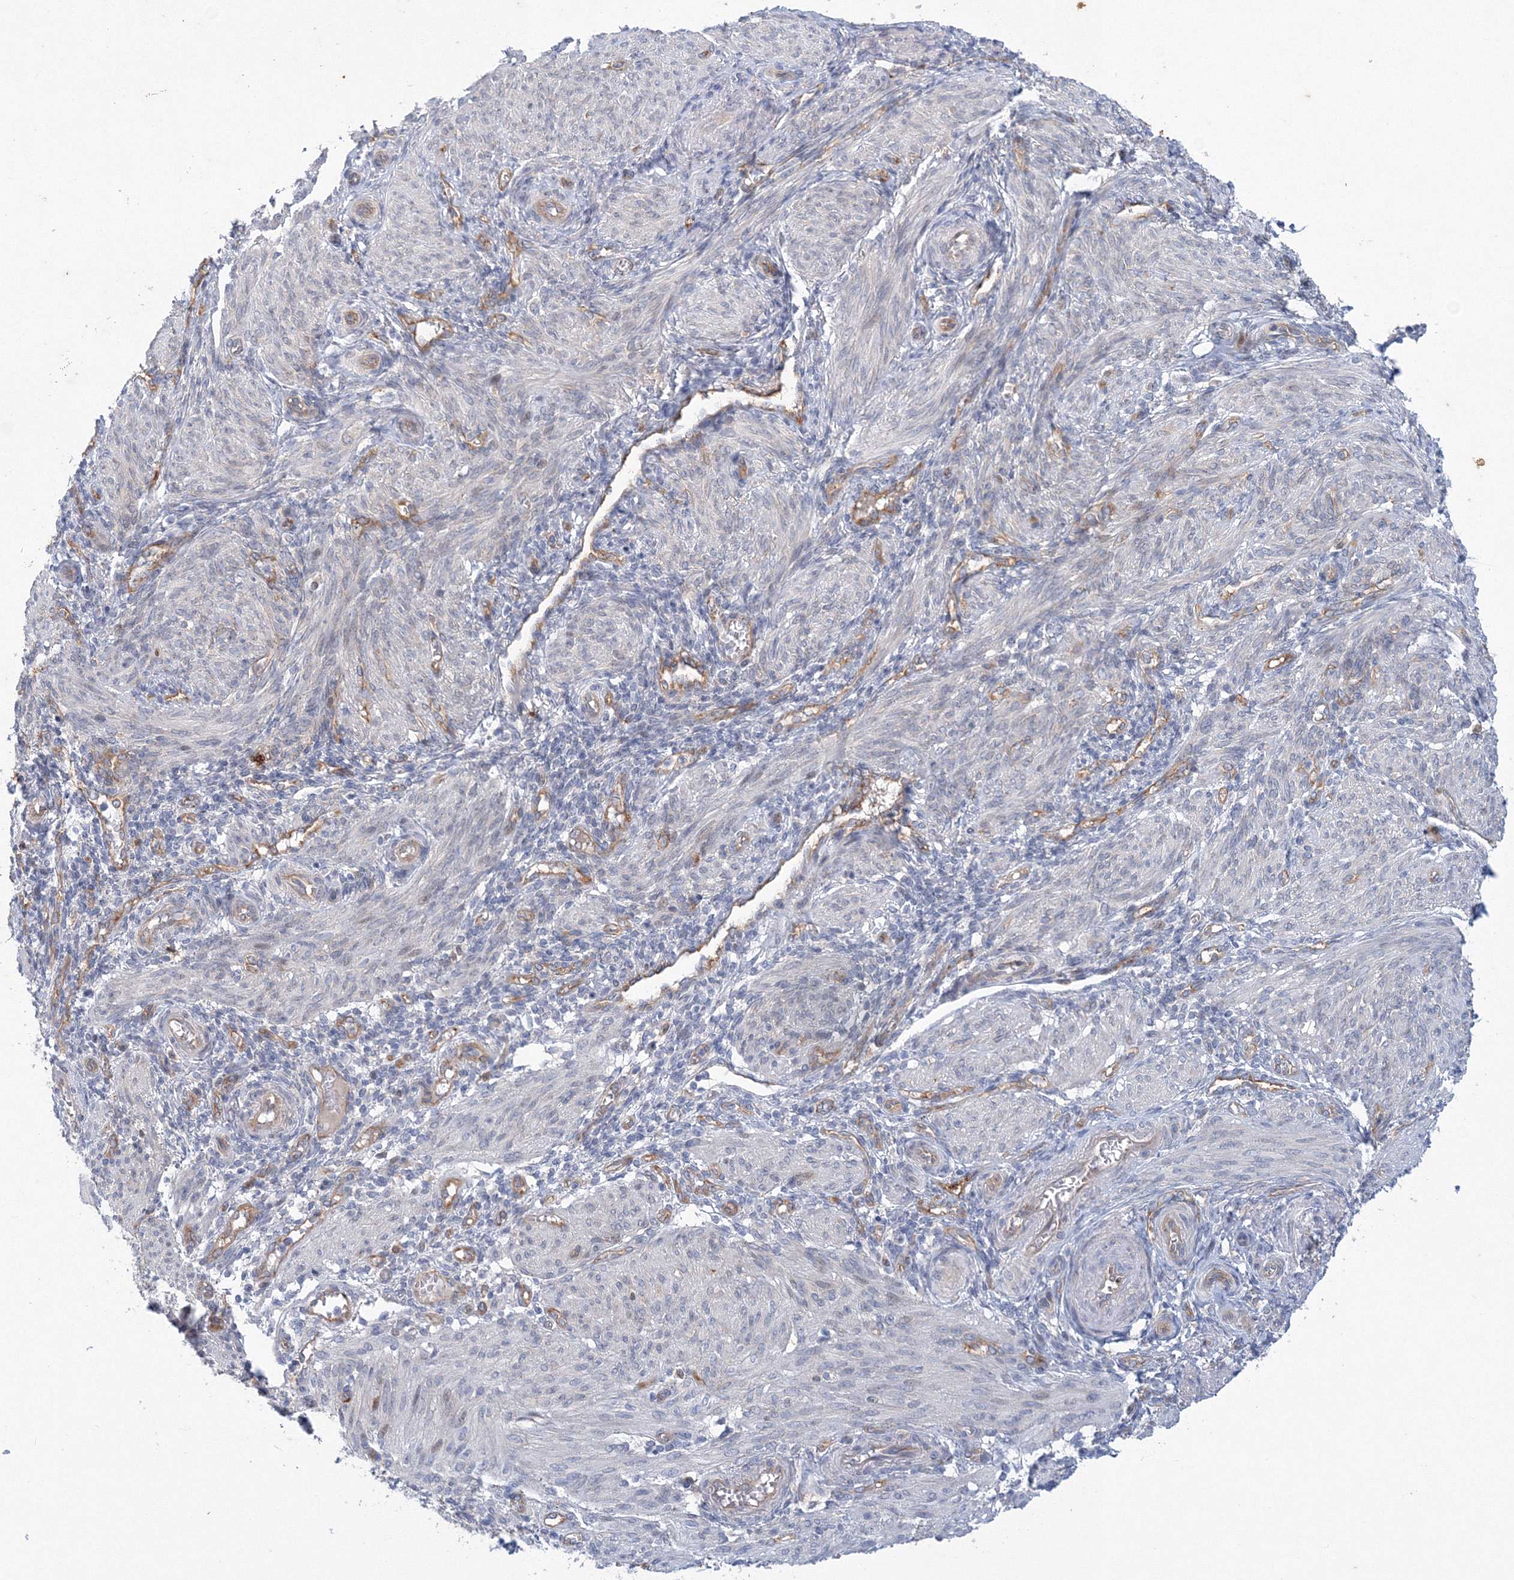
{"staining": {"intensity": "negative", "quantity": "none", "location": "none"}, "tissue": "smooth muscle", "cell_type": "Smooth muscle cells", "image_type": "normal", "snomed": [{"axis": "morphology", "description": "Normal tissue, NOS"}, {"axis": "topography", "description": "Smooth muscle"}], "caption": "Smooth muscle was stained to show a protein in brown. There is no significant staining in smooth muscle cells. The staining was performed using DAB to visualize the protein expression in brown, while the nuclei were stained in blue with hematoxylin (Magnification: 20x).", "gene": "TANC1", "patient": {"sex": "female", "age": 39}}